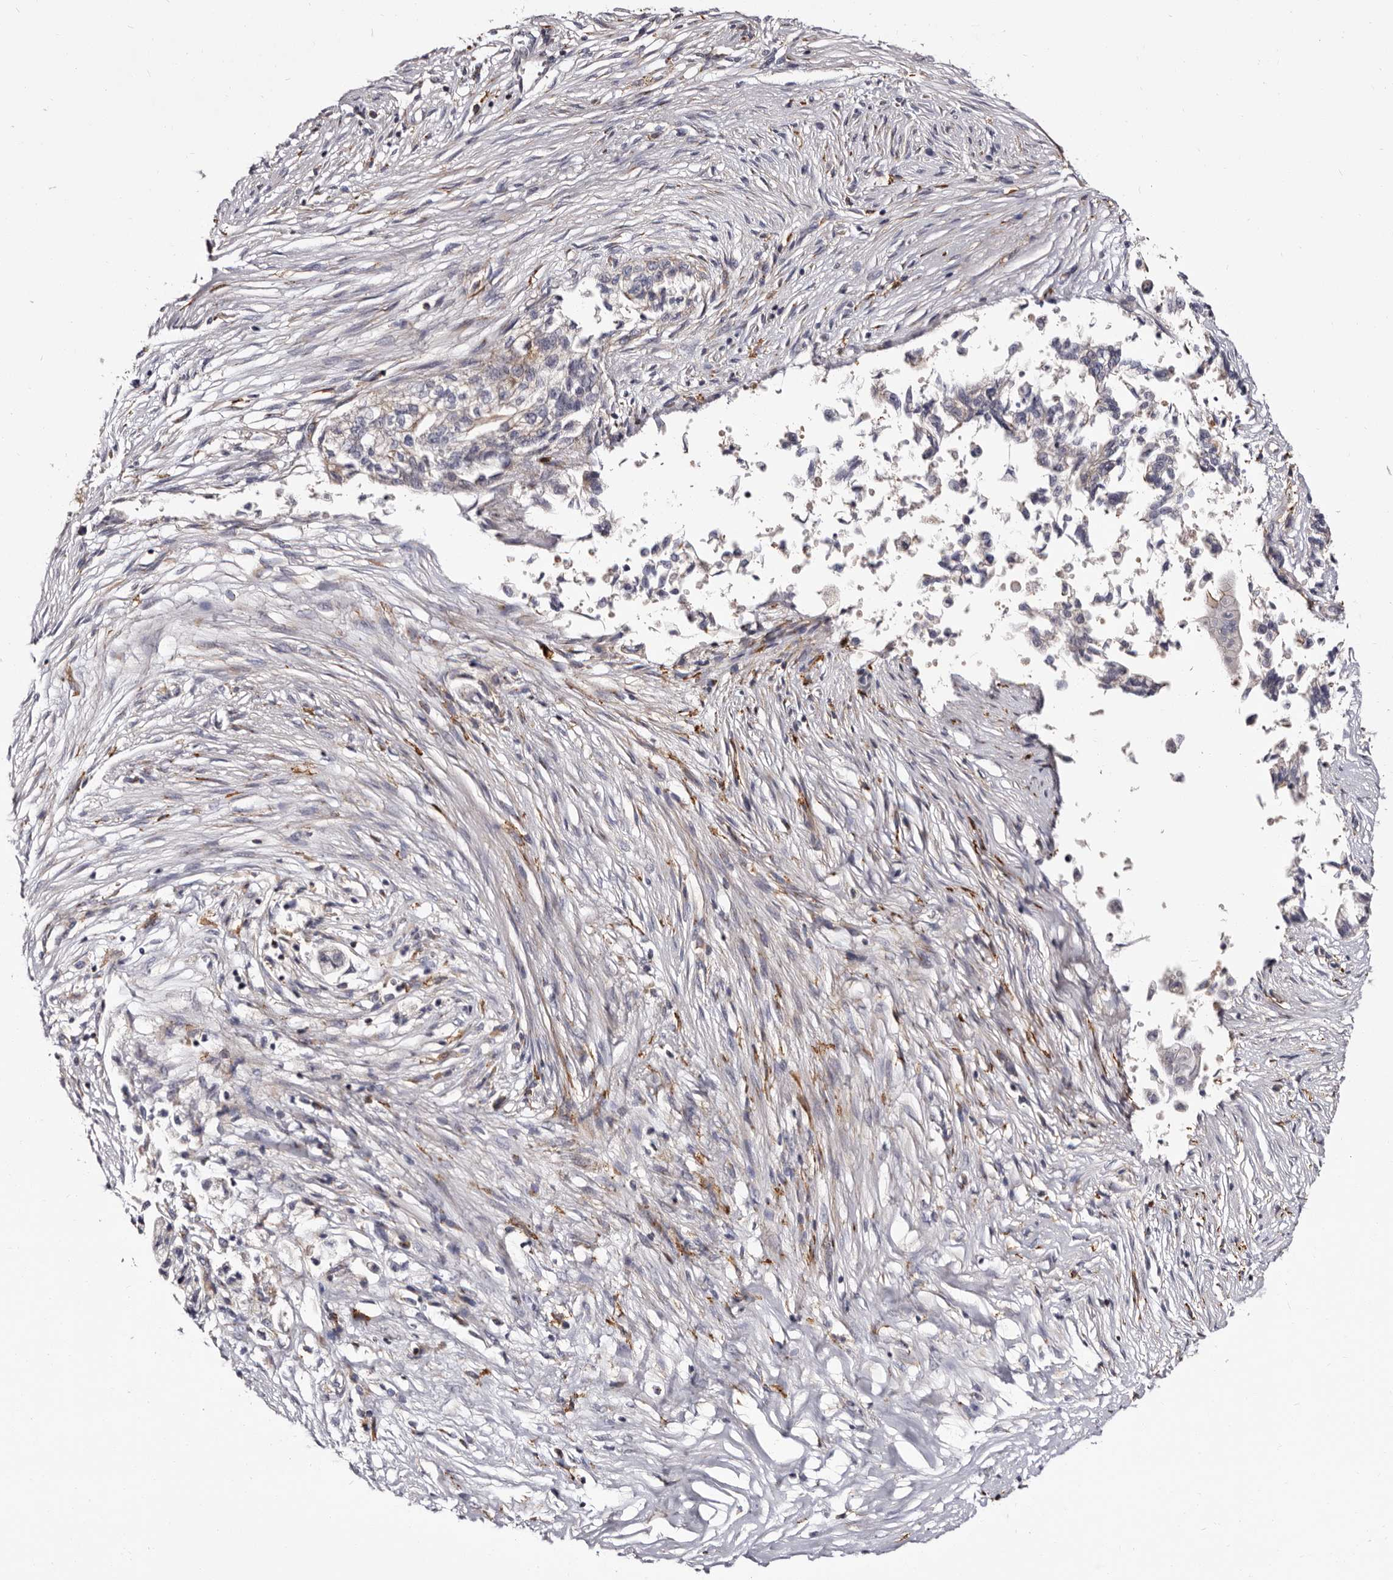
{"staining": {"intensity": "negative", "quantity": "none", "location": "none"}, "tissue": "pancreatic cancer", "cell_type": "Tumor cells", "image_type": "cancer", "snomed": [{"axis": "morphology", "description": "Adenocarcinoma, NOS"}, {"axis": "topography", "description": "Pancreas"}], "caption": "There is no significant positivity in tumor cells of adenocarcinoma (pancreatic).", "gene": "AUNIP", "patient": {"sex": "male", "age": 72}}